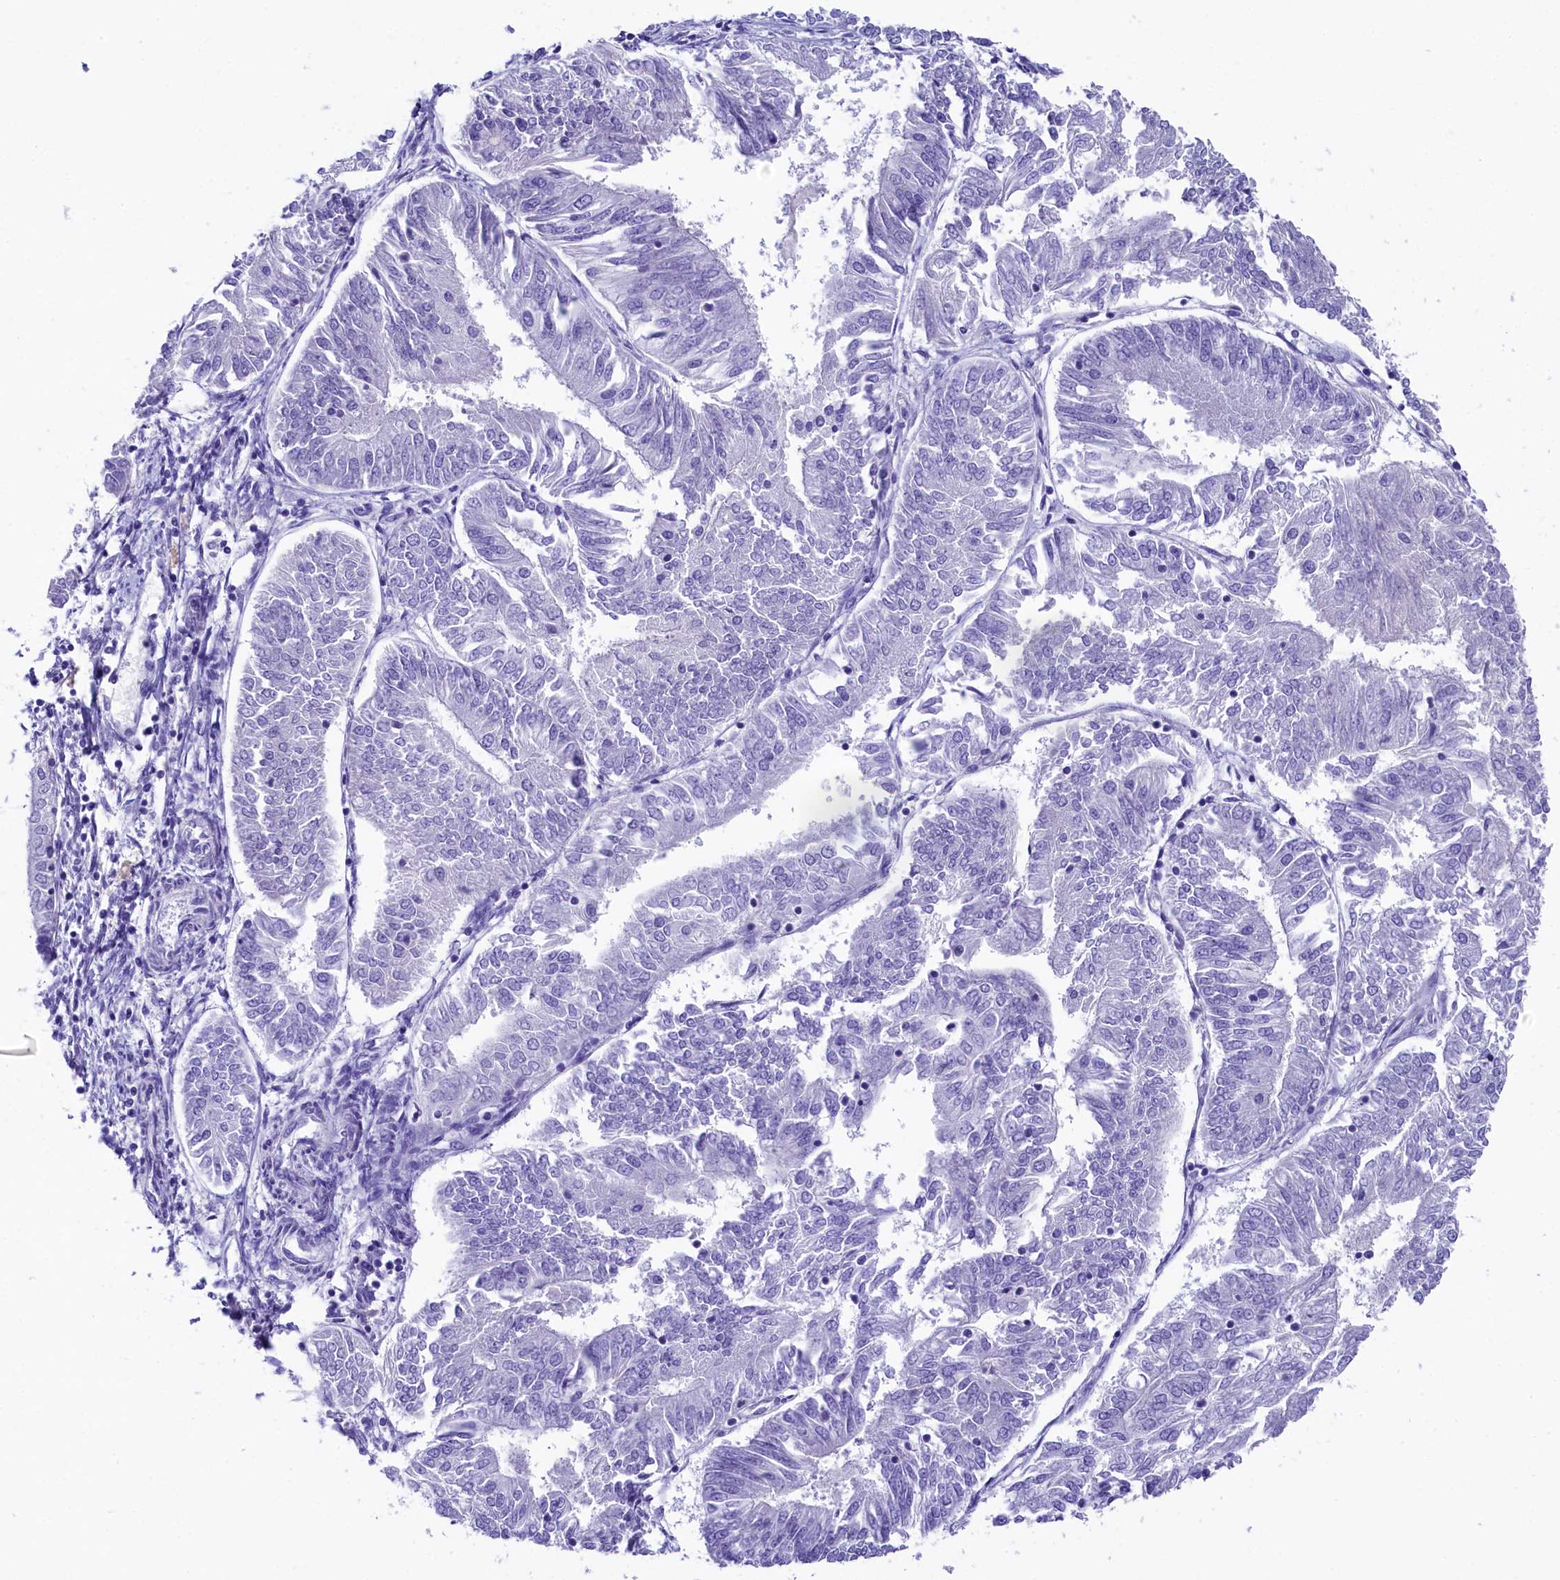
{"staining": {"intensity": "negative", "quantity": "none", "location": "none"}, "tissue": "endometrial cancer", "cell_type": "Tumor cells", "image_type": "cancer", "snomed": [{"axis": "morphology", "description": "Adenocarcinoma, NOS"}, {"axis": "topography", "description": "Endometrium"}], "caption": "Immunohistochemical staining of human endometrial cancer (adenocarcinoma) shows no significant positivity in tumor cells.", "gene": "SKIDA1", "patient": {"sex": "female", "age": 58}}